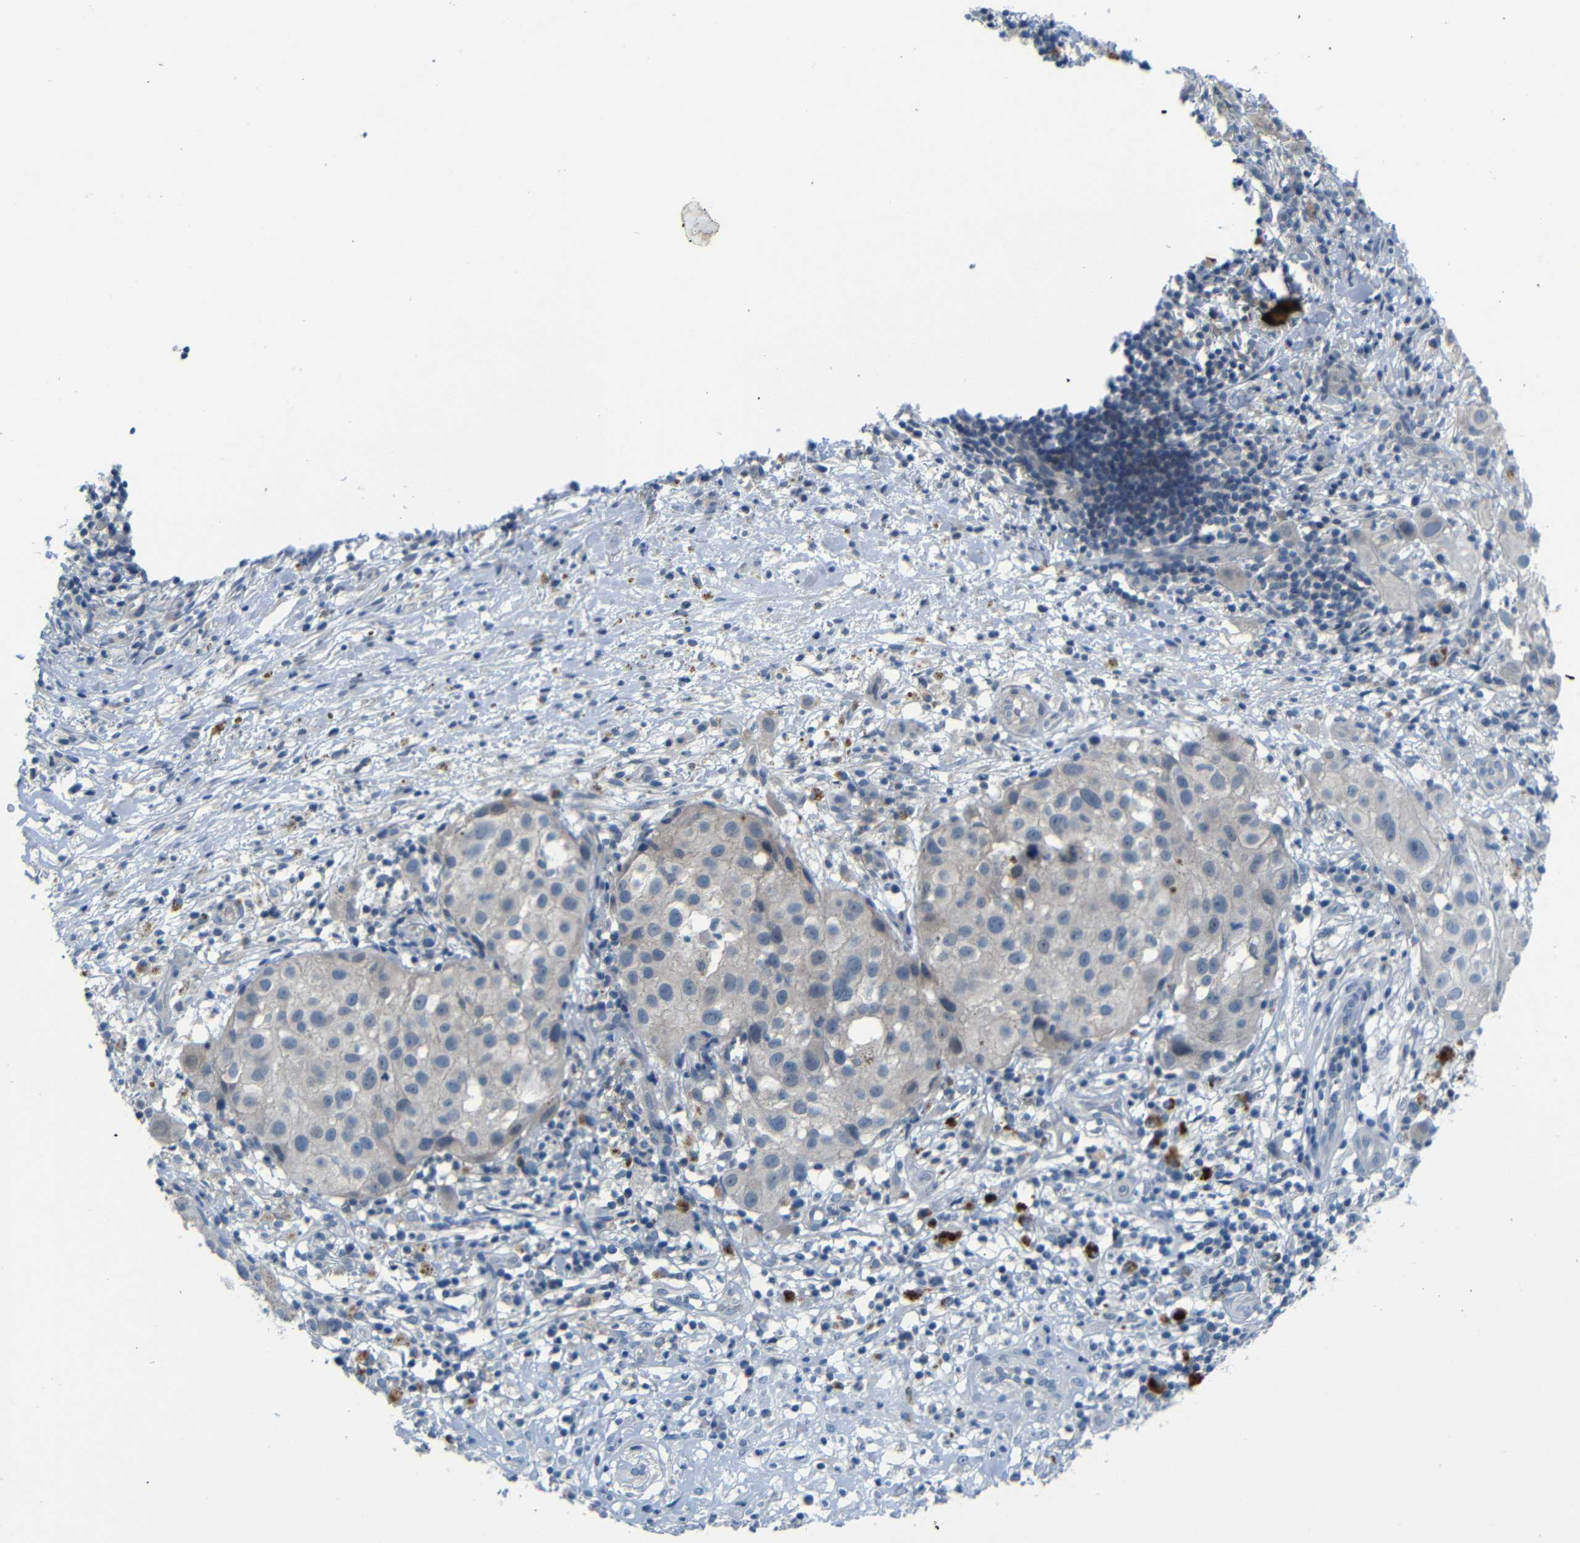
{"staining": {"intensity": "weak", "quantity": "25%-75%", "location": "cytoplasmic/membranous"}, "tissue": "melanoma", "cell_type": "Tumor cells", "image_type": "cancer", "snomed": [{"axis": "morphology", "description": "Necrosis, NOS"}, {"axis": "morphology", "description": "Malignant melanoma, NOS"}, {"axis": "topography", "description": "Skin"}], "caption": "Human malignant melanoma stained with a protein marker reveals weak staining in tumor cells.", "gene": "ANK3", "patient": {"sex": "female", "age": 87}}